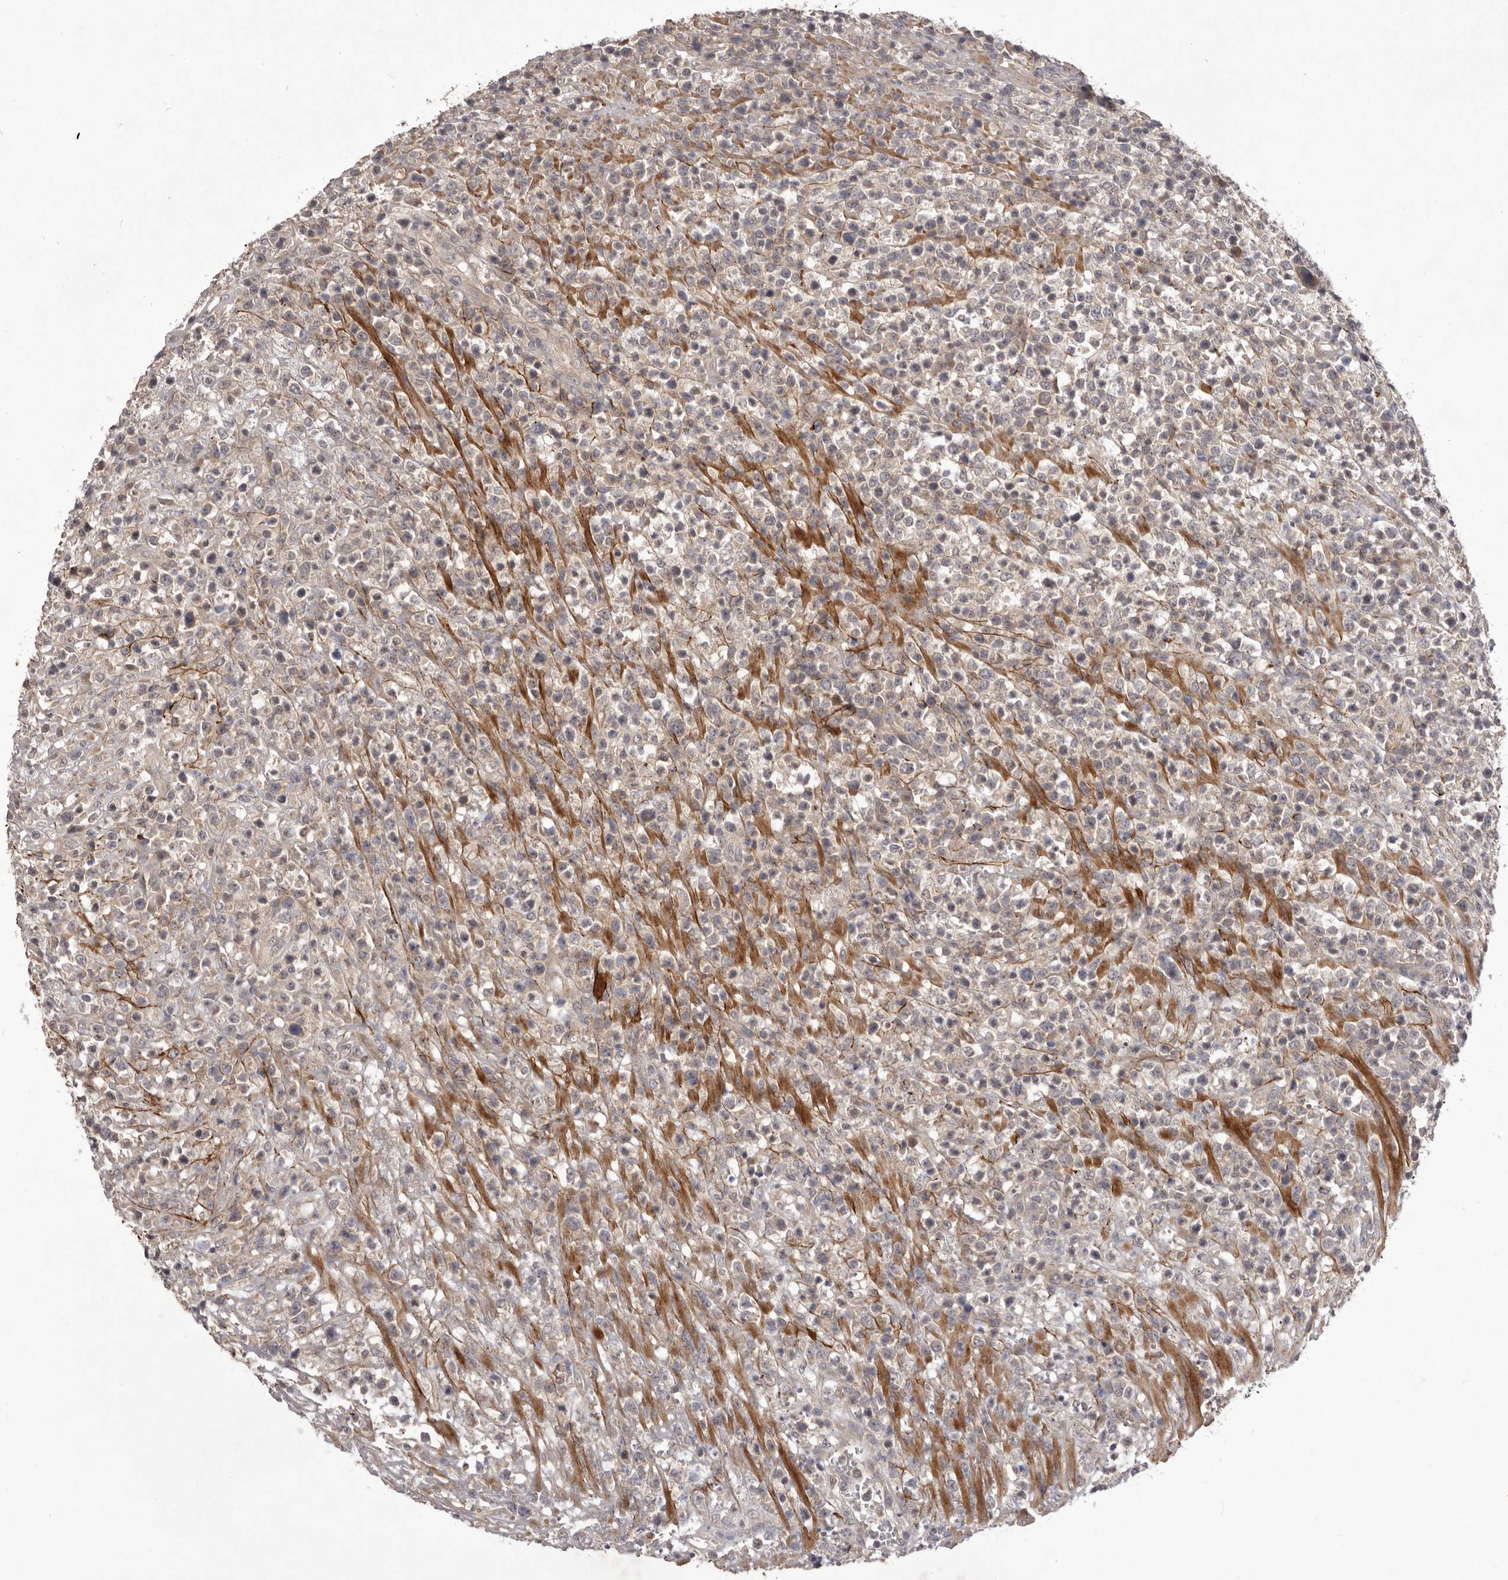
{"staining": {"intensity": "negative", "quantity": "none", "location": "none"}, "tissue": "lymphoma", "cell_type": "Tumor cells", "image_type": "cancer", "snomed": [{"axis": "morphology", "description": "Malignant lymphoma, non-Hodgkin's type, High grade"}, {"axis": "topography", "description": "Colon"}], "caption": "There is no significant staining in tumor cells of lymphoma.", "gene": "HBS1L", "patient": {"sex": "female", "age": 53}}